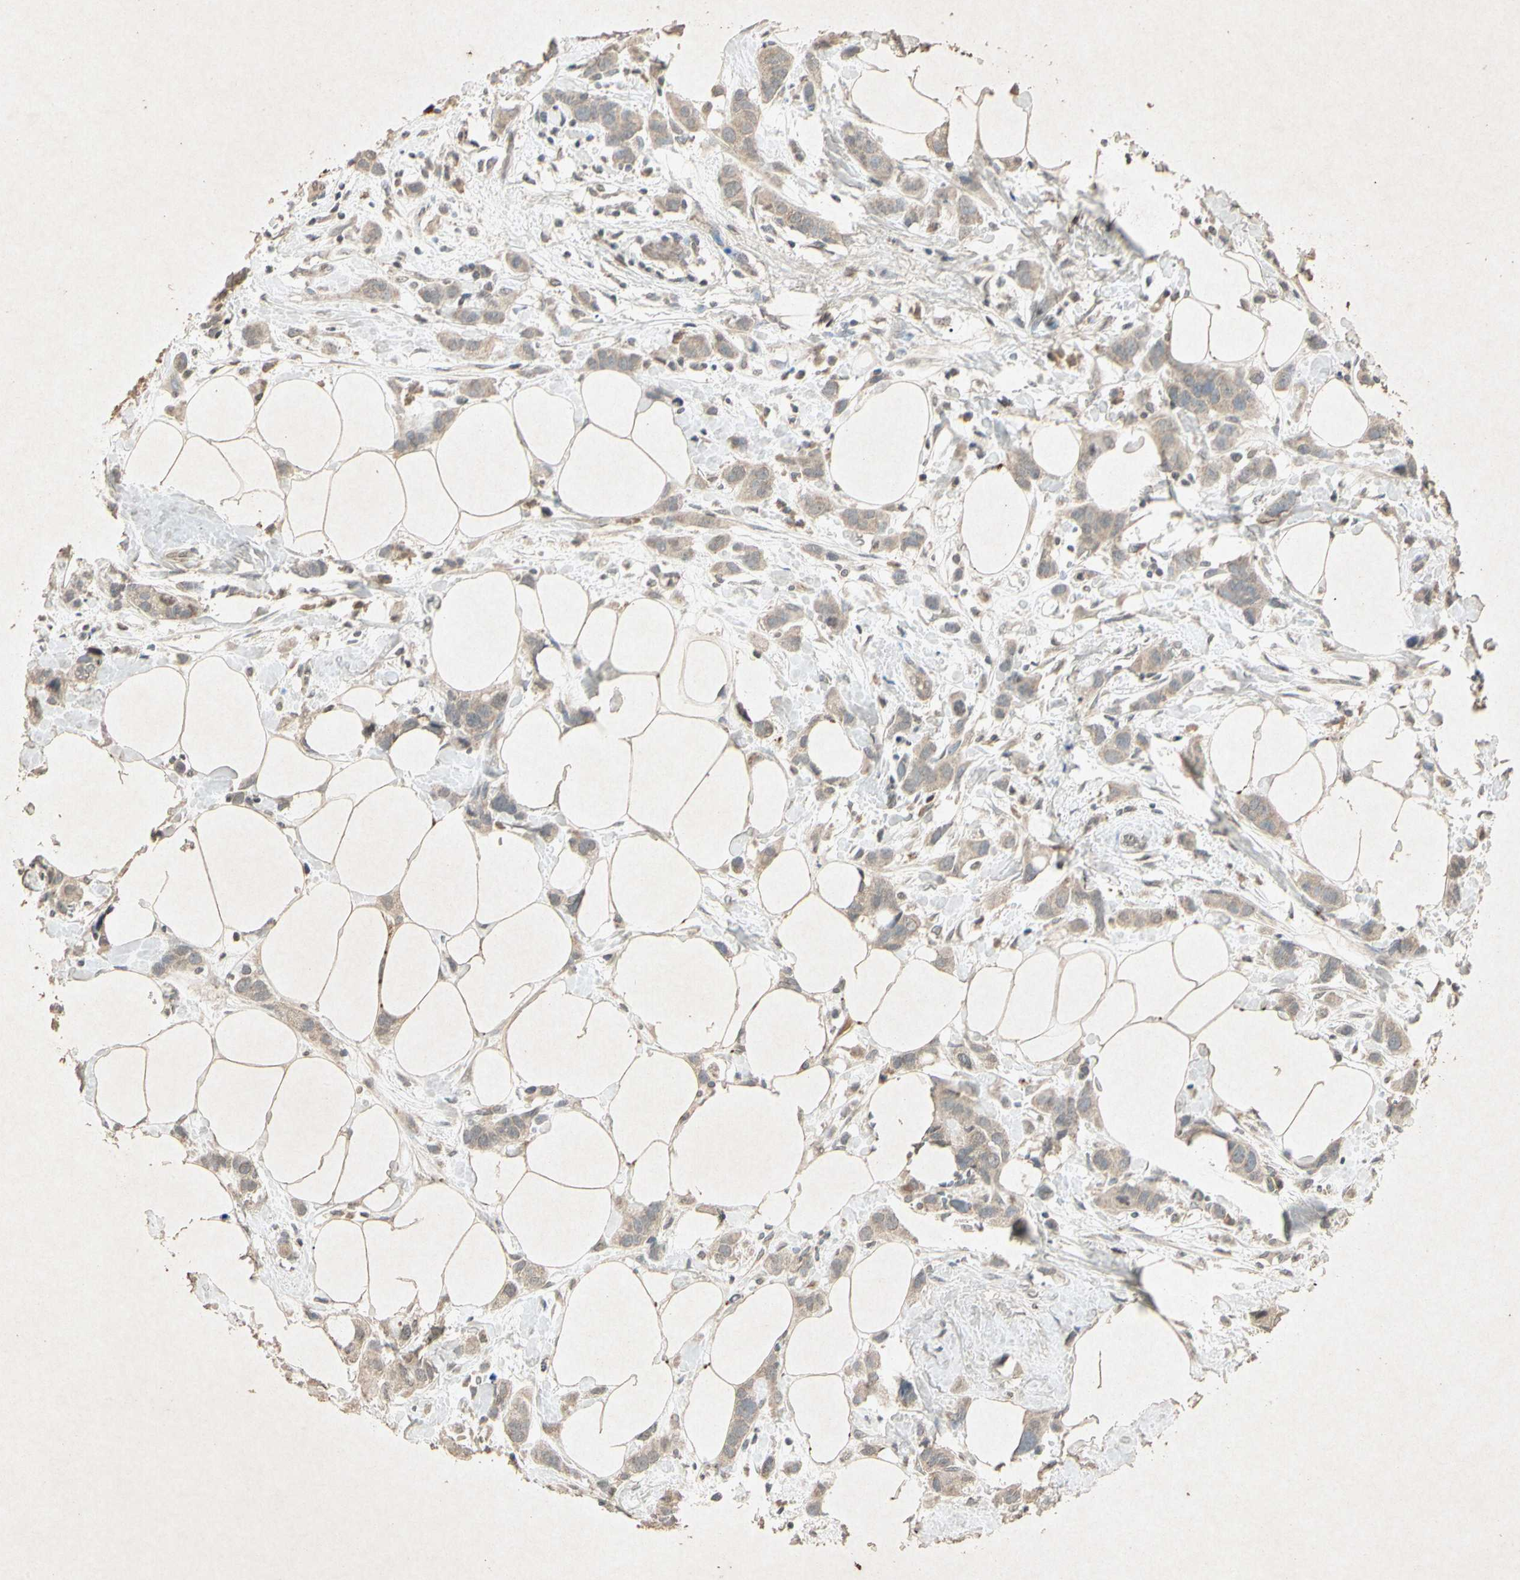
{"staining": {"intensity": "weak", "quantity": ">75%", "location": "cytoplasmic/membranous"}, "tissue": "breast cancer", "cell_type": "Tumor cells", "image_type": "cancer", "snomed": [{"axis": "morphology", "description": "Normal tissue, NOS"}, {"axis": "morphology", "description": "Duct carcinoma"}, {"axis": "topography", "description": "Breast"}], "caption": "An immunohistochemistry (IHC) image of neoplastic tissue is shown. Protein staining in brown highlights weak cytoplasmic/membranous positivity in breast cancer within tumor cells.", "gene": "MSRB1", "patient": {"sex": "female", "age": 50}}